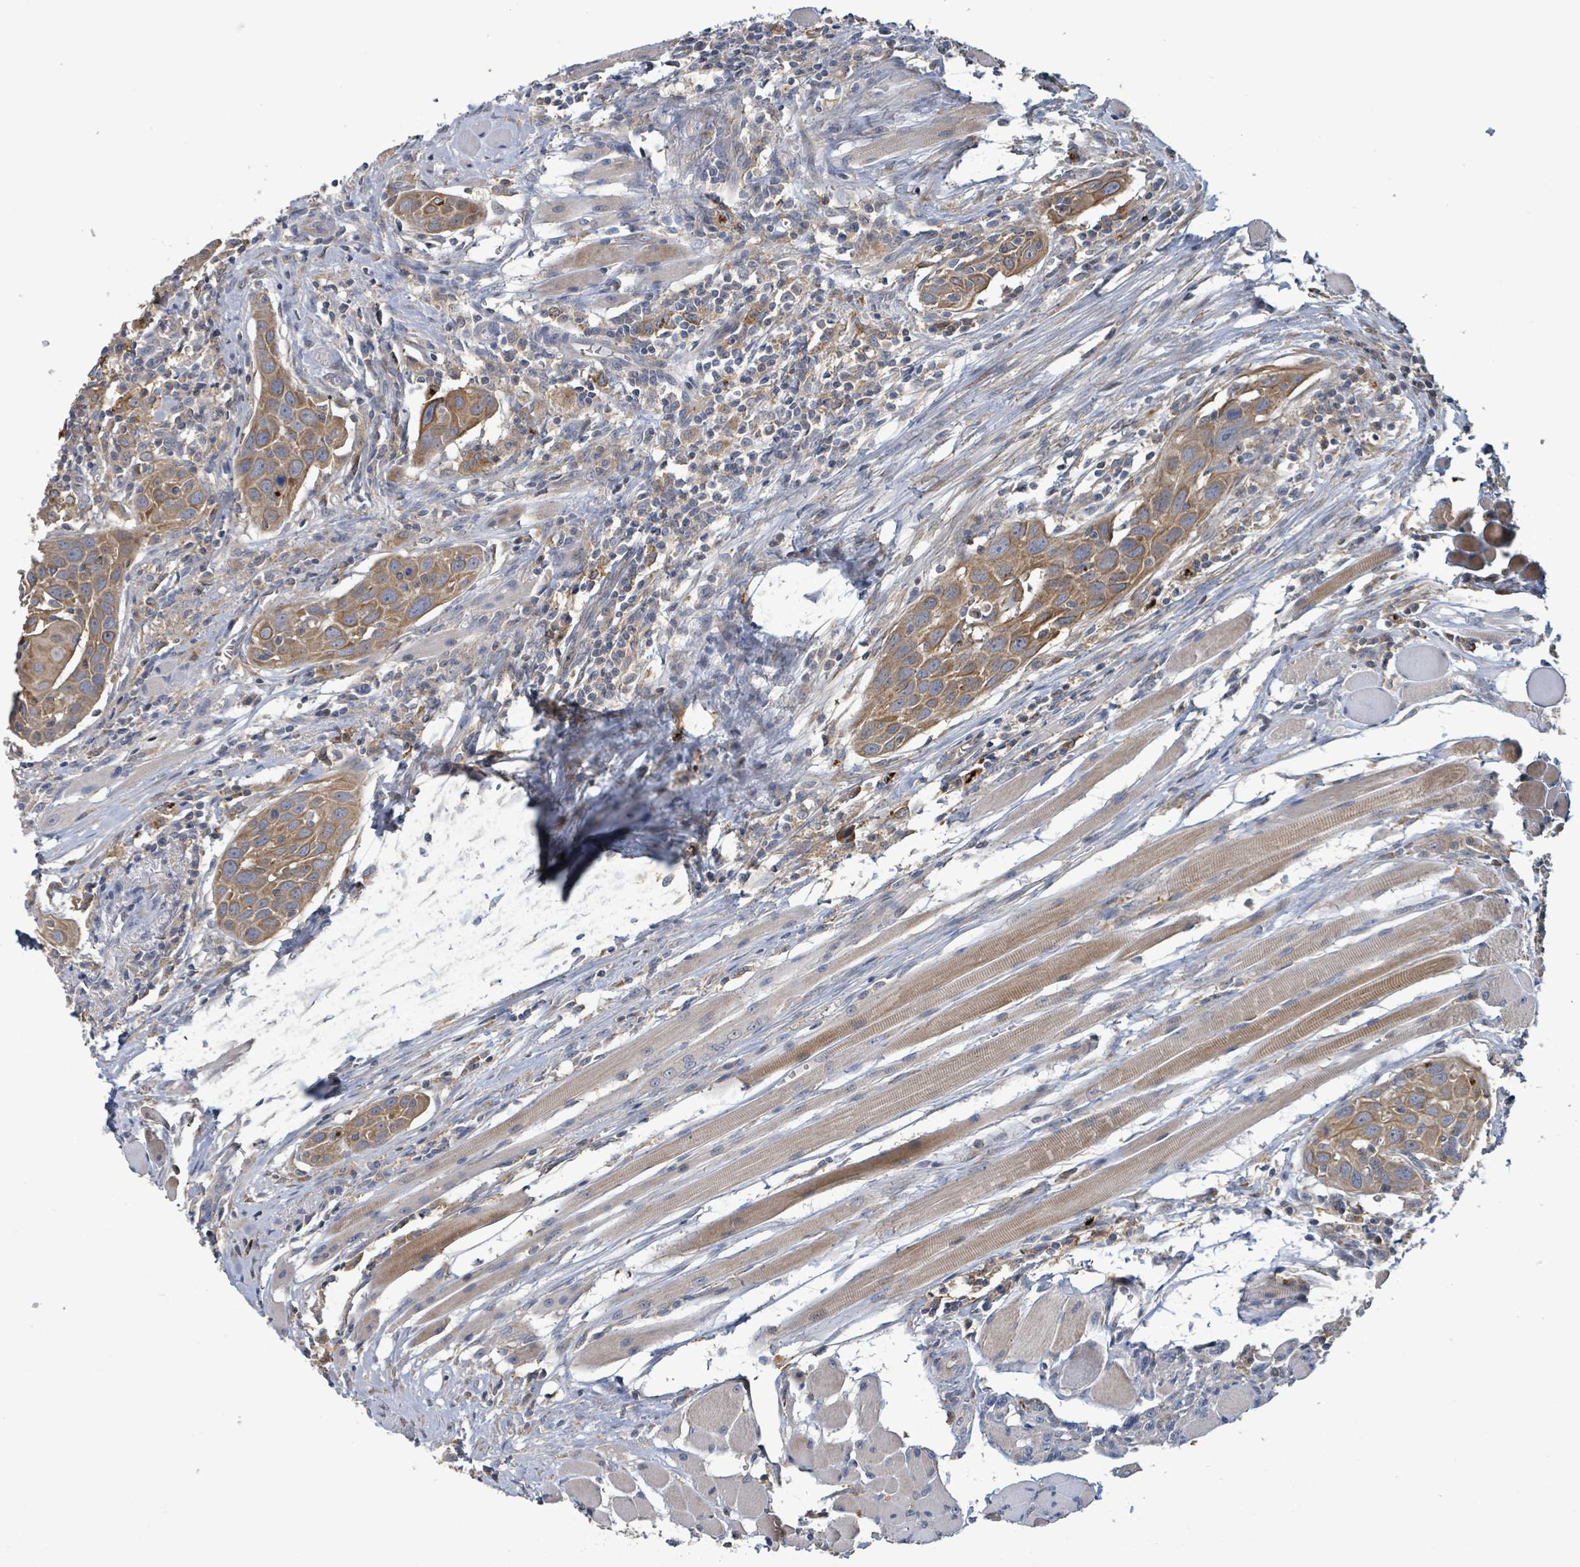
{"staining": {"intensity": "moderate", "quantity": ">75%", "location": "cytoplasmic/membranous"}, "tissue": "head and neck cancer", "cell_type": "Tumor cells", "image_type": "cancer", "snomed": [{"axis": "morphology", "description": "Squamous cell carcinoma, NOS"}, {"axis": "topography", "description": "Oral tissue"}, {"axis": "topography", "description": "Head-Neck"}], "caption": "DAB (3,3'-diaminobenzidine) immunohistochemical staining of human head and neck cancer displays moderate cytoplasmic/membranous protein expression in approximately >75% of tumor cells.", "gene": "PLAAT1", "patient": {"sex": "female", "age": 50}}